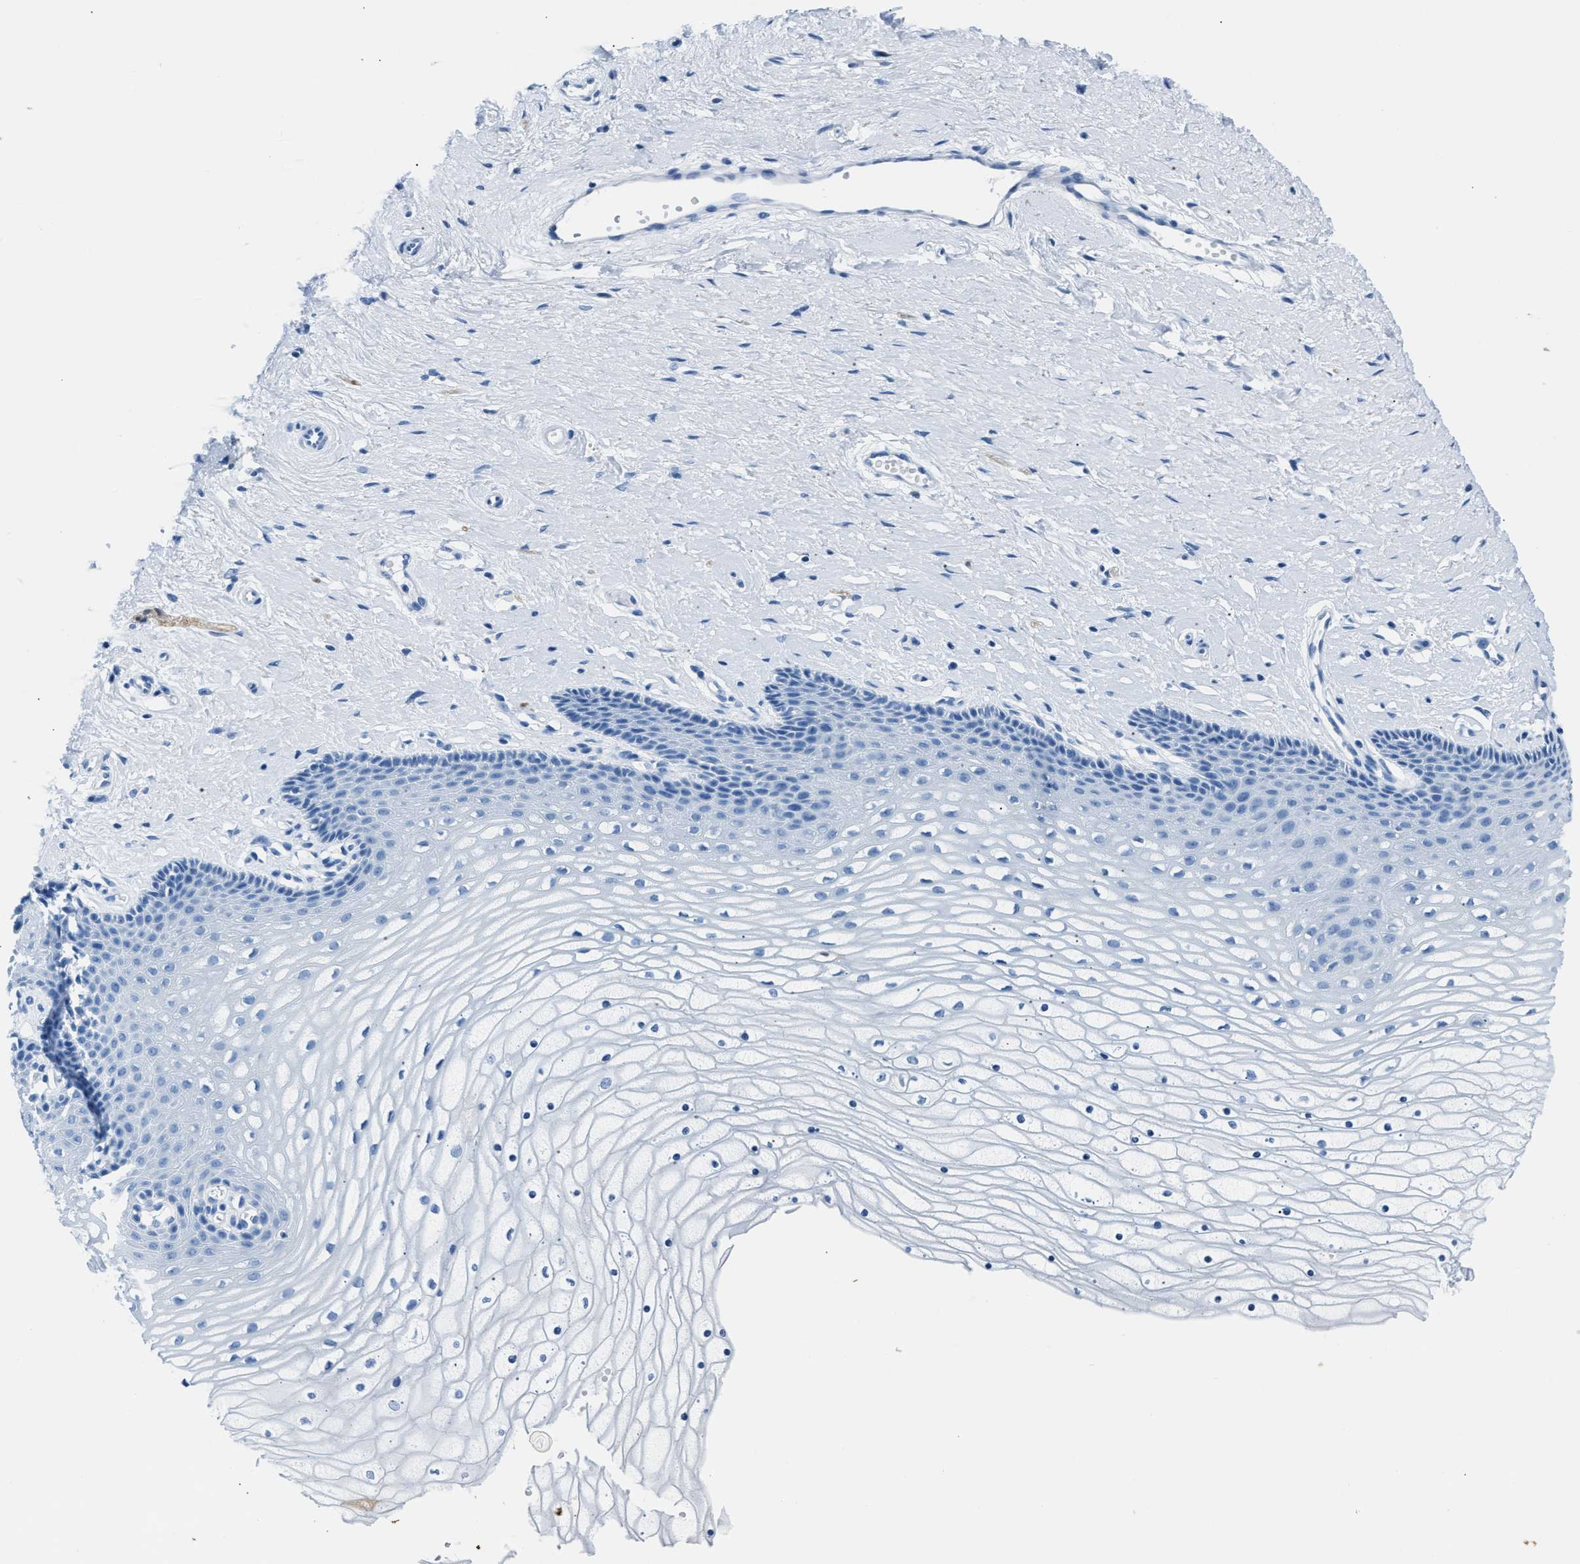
{"staining": {"intensity": "moderate", "quantity": "25%-75%", "location": "nuclear"}, "tissue": "cervix", "cell_type": "Glandular cells", "image_type": "normal", "snomed": [{"axis": "morphology", "description": "Normal tissue, NOS"}, {"axis": "topography", "description": "Cervix"}], "caption": "Immunohistochemistry photomicrograph of benign cervix: human cervix stained using immunohistochemistry demonstrates medium levels of moderate protein expression localized specifically in the nuclear of glandular cells, appearing as a nuclear brown color.", "gene": "S100P", "patient": {"sex": "female", "age": 39}}